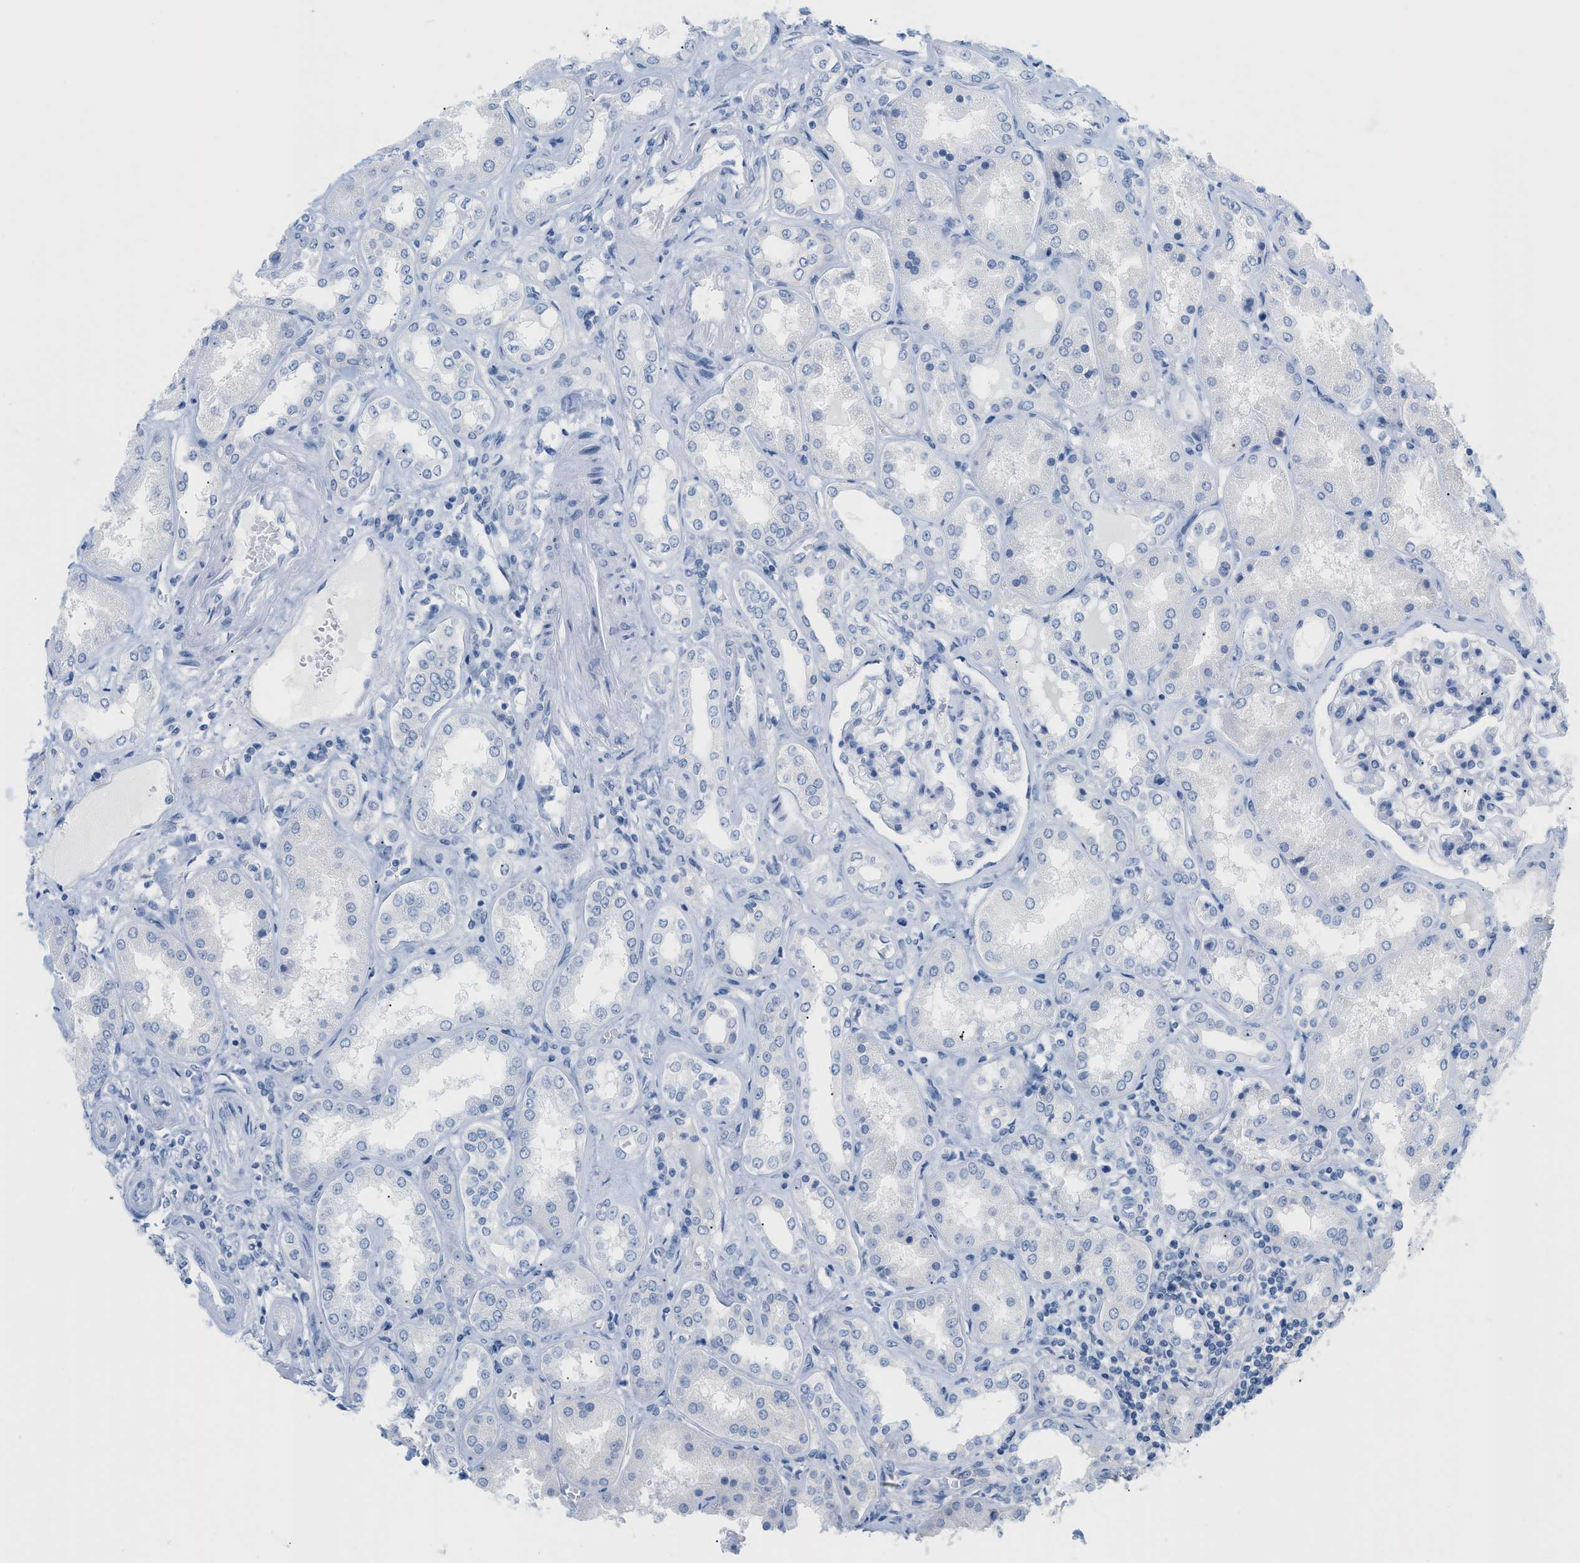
{"staining": {"intensity": "negative", "quantity": "none", "location": "none"}, "tissue": "kidney", "cell_type": "Cells in glomeruli", "image_type": "normal", "snomed": [{"axis": "morphology", "description": "Normal tissue, NOS"}, {"axis": "topography", "description": "Kidney"}], "caption": "Unremarkable kidney was stained to show a protein in brown. There is no significant staining in cells in glomeruli. The staining was performed using DAB (3,3'-diaminobenzidine) to visualize the protein expression in brown, while the nuclei were stained in blue with hematoxylin (Magnification: 20x).", "gene": "PAPPA", "patient": {"sex": "female", "age": 56}}